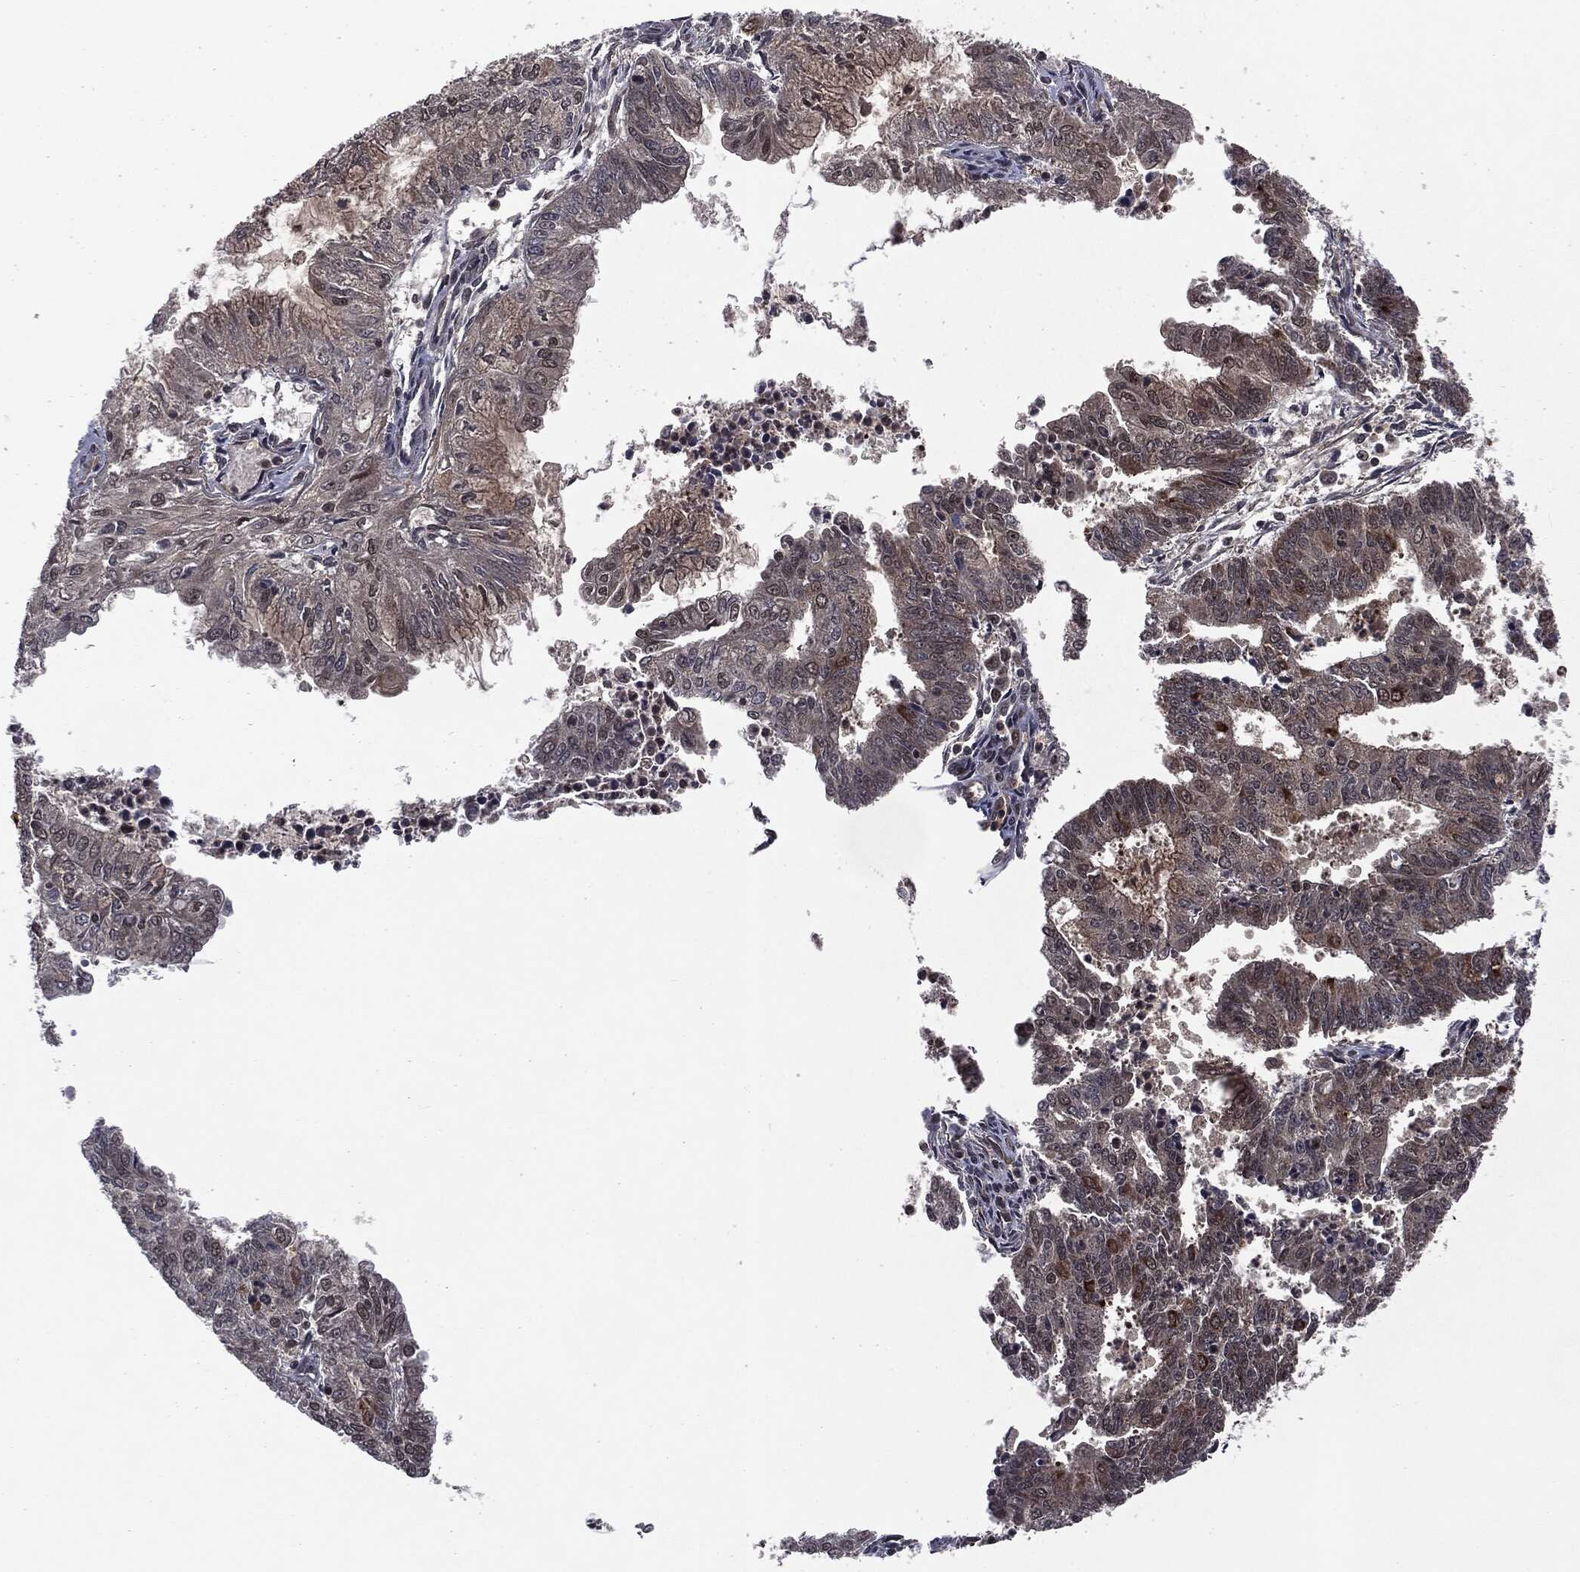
{"staining": {"intensity": "moderate", "quantity": "25%-75%", "location": "cytoplasmic/membranous"}, "tissue": "endometrial cancer", "cell_type": "Tumor cells", "image_type": "cancer", "snomed": [{"axis": "morphology", "description": "Adenocarcinoma, NOS"}, {"axis": "topography", "description": "Endometrium"}], "caption": "Moderate cytoplasmic/membranous positivity for a protein is present in about 25%-75% of tumor cells of endometrial cancer (adenocarcinoma) using immunohistochemistry.", "gene": "STAU2", "patient": {"sex": "female", "age": 61}}